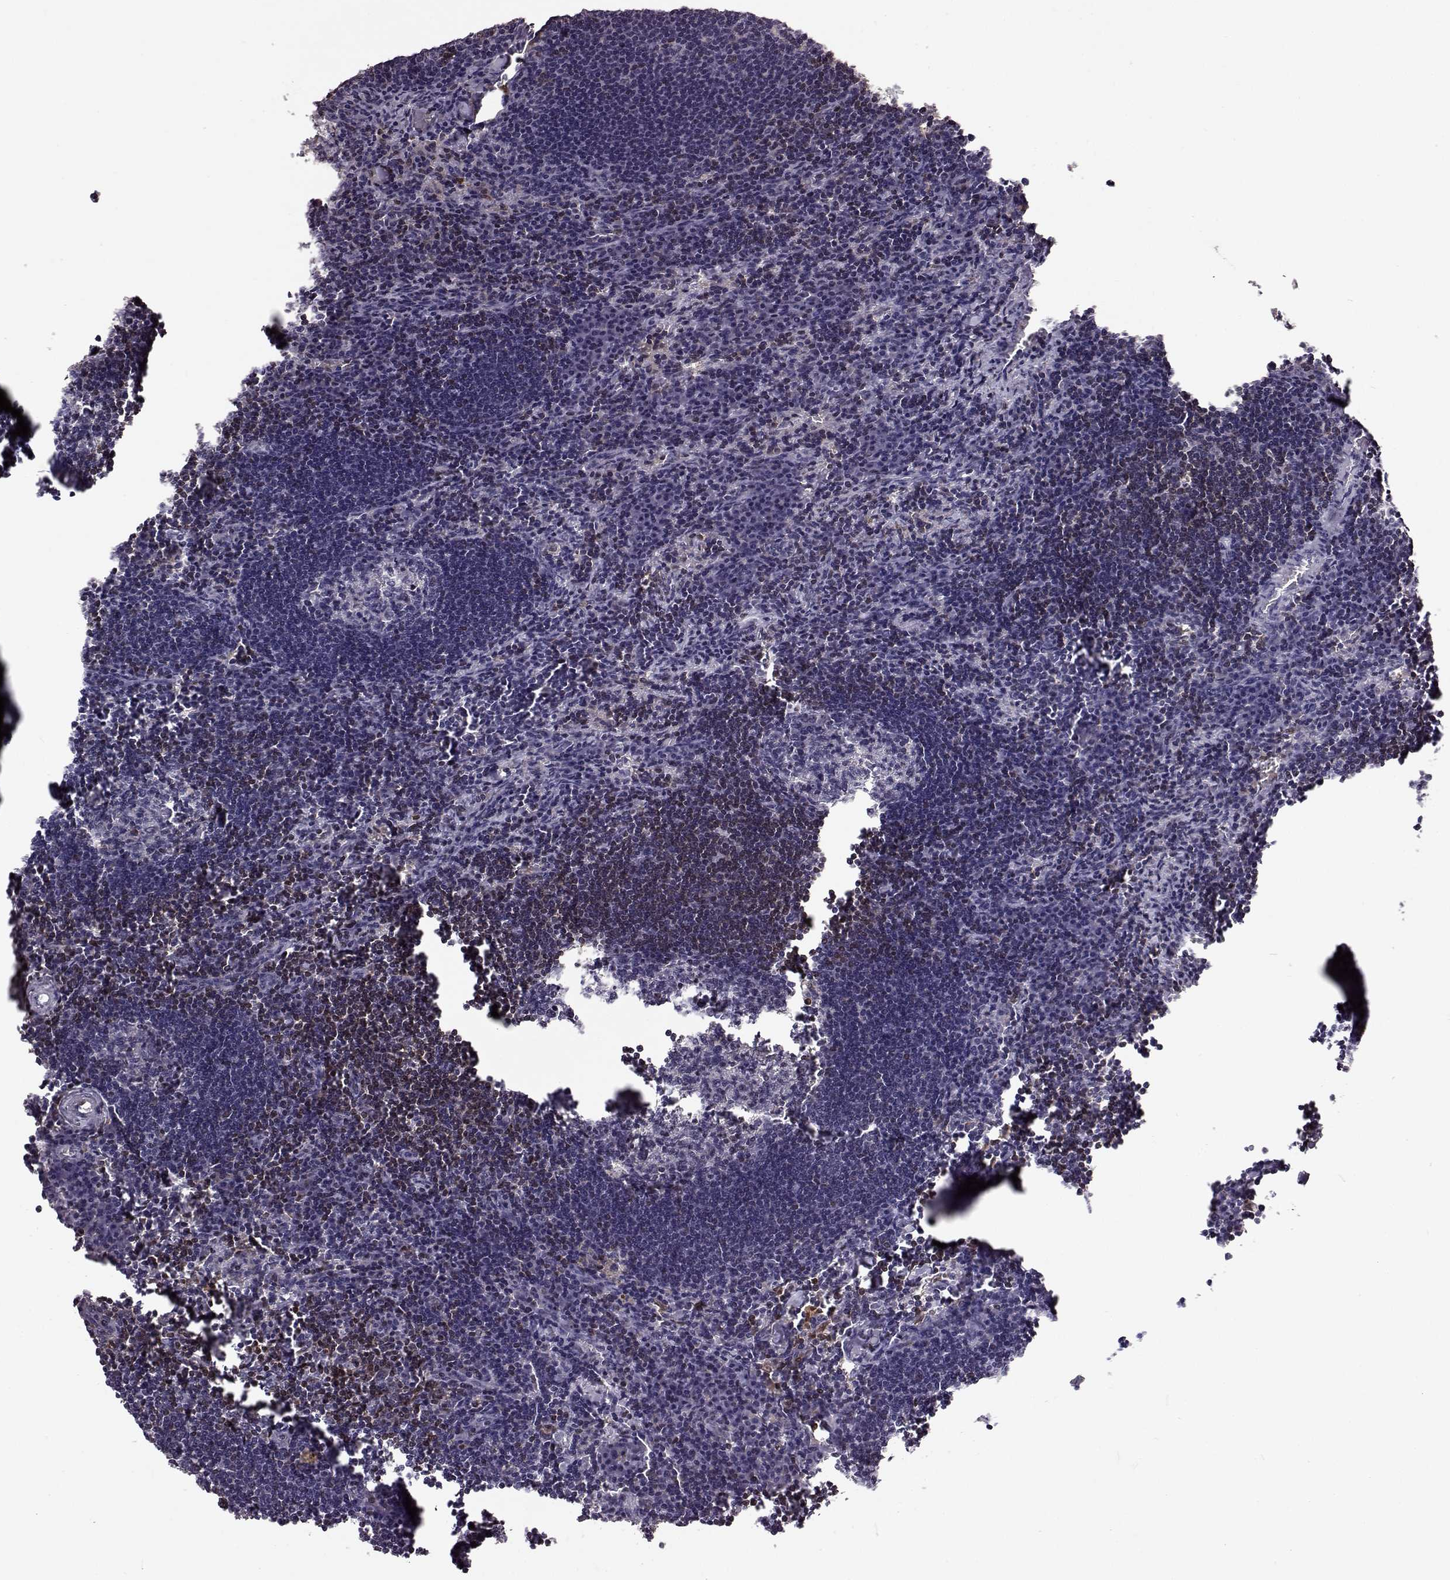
{"staining": {"intensity": "strong", "quantity": "<25%", "location": "cytoplasmic/membranous"}, "tissue": "lymph node", "cell_type": "Germinal center cells", "image_type": "normal", "snomed": [{"axis": "morphology", "description": "Normal tissue, NOS"}, {"axis": "topography", "description": "Lymph node"}], "caption": "Protein staining of unremarkable lymph node exhibits strong cytoplasmic/membranous expression in about <25% of germinal center cells.", "gene": "DOK2", "patient": {"sex": "male", "age": 55}}